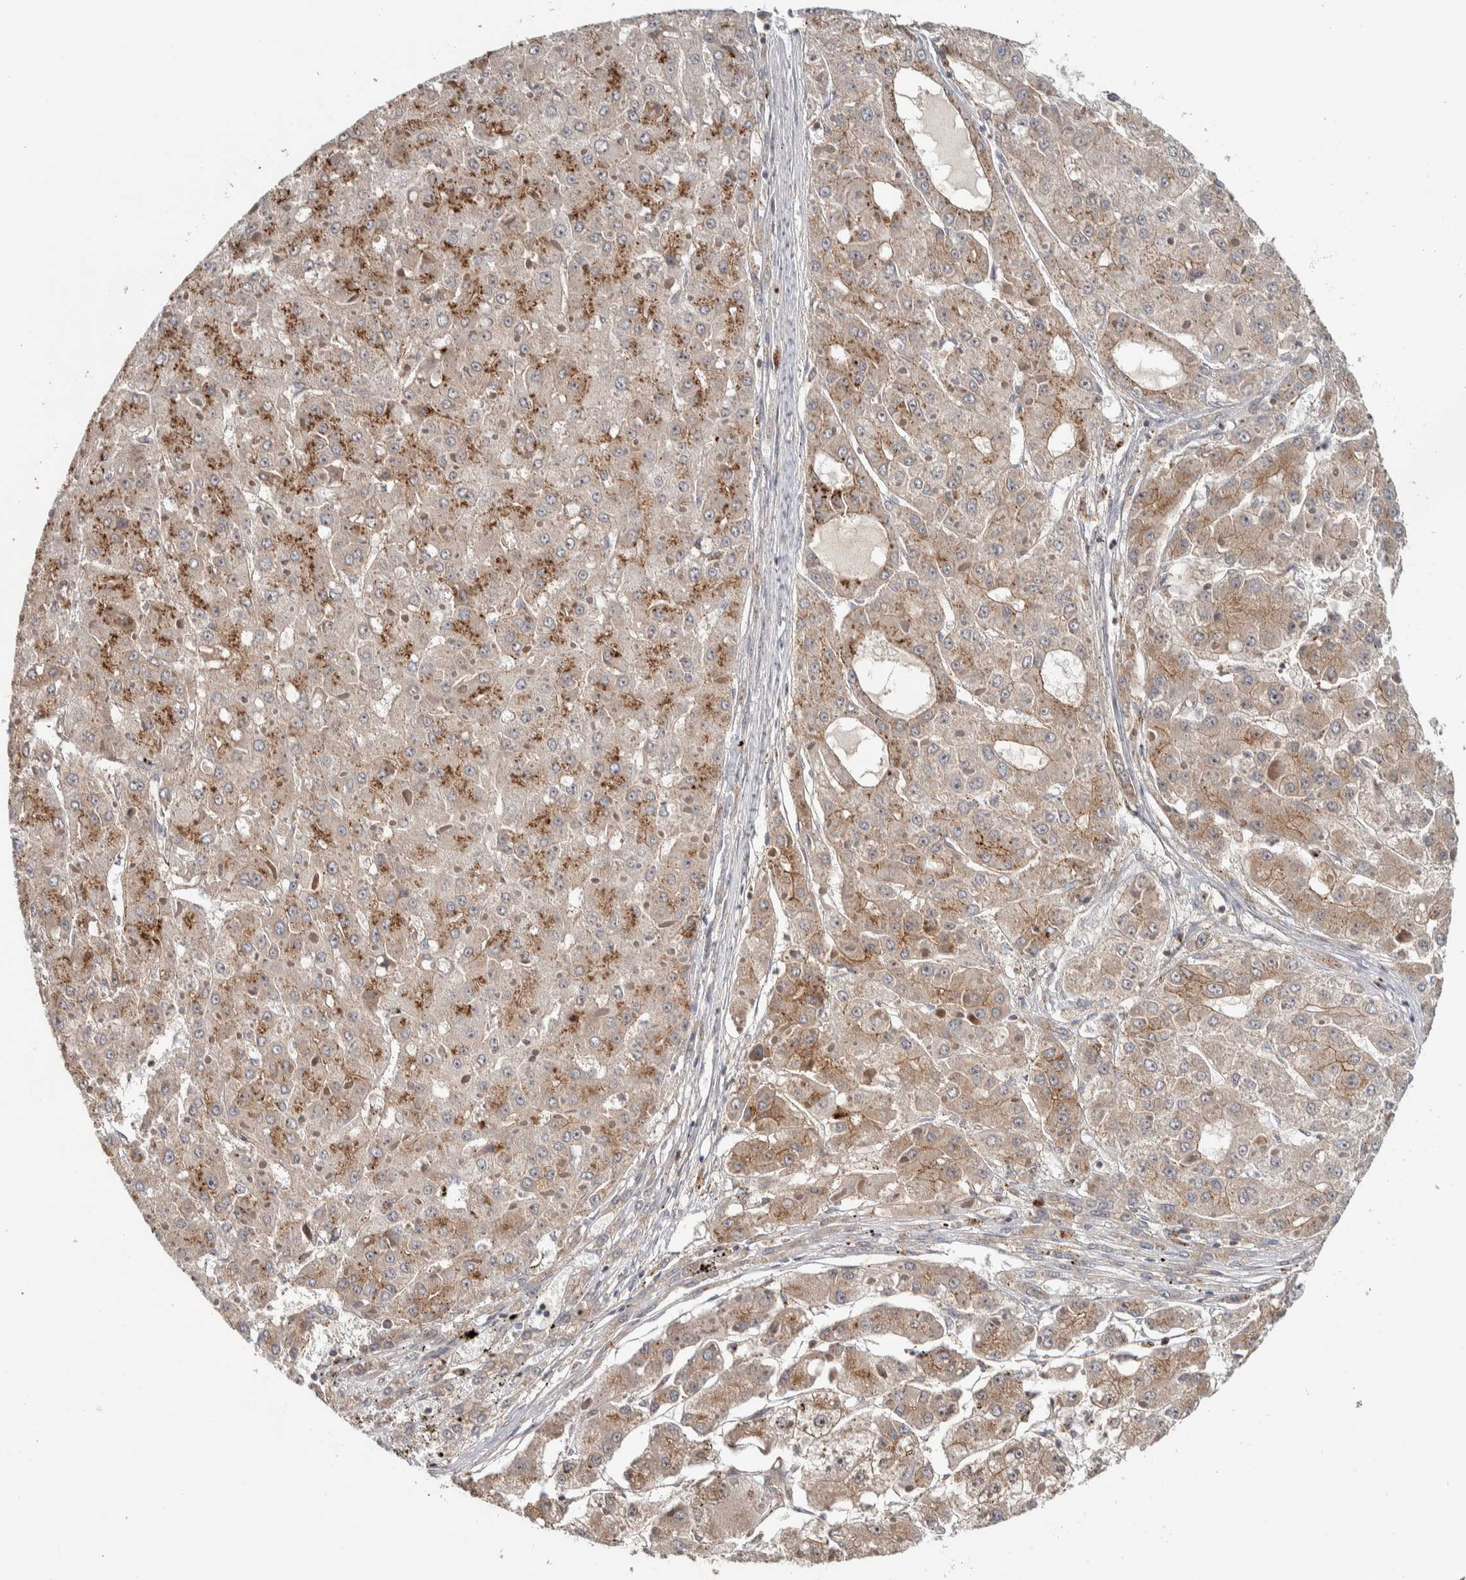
{"staining": {"intensity": "weak", "quantity": ">75%", "location": "cytoplasmic/membranous"}, "tissue": "liver cancer", "cell_type": "Tumor cells", "image_type": "cancer", "snomed": [{"axis": "morphology", "description": "Carcinoma, Hepatocellular, NOS"}, {"axis": "topography", "description": "Liver"}], "caption": "Immunohistochemistry (IHC) micrograph of neoplastic tissue: human hepatocellular carcinoma (liver) stained using immunohistochemistry (IHC) shows low levels of weak protein expression localized specifically in the cytoplasmic/membranous of tumor cells, appearing as a cytoplasmic/membranous brown color.", "gene": "CHMP4C", "patient": {"sex": "female", "age": 73}}